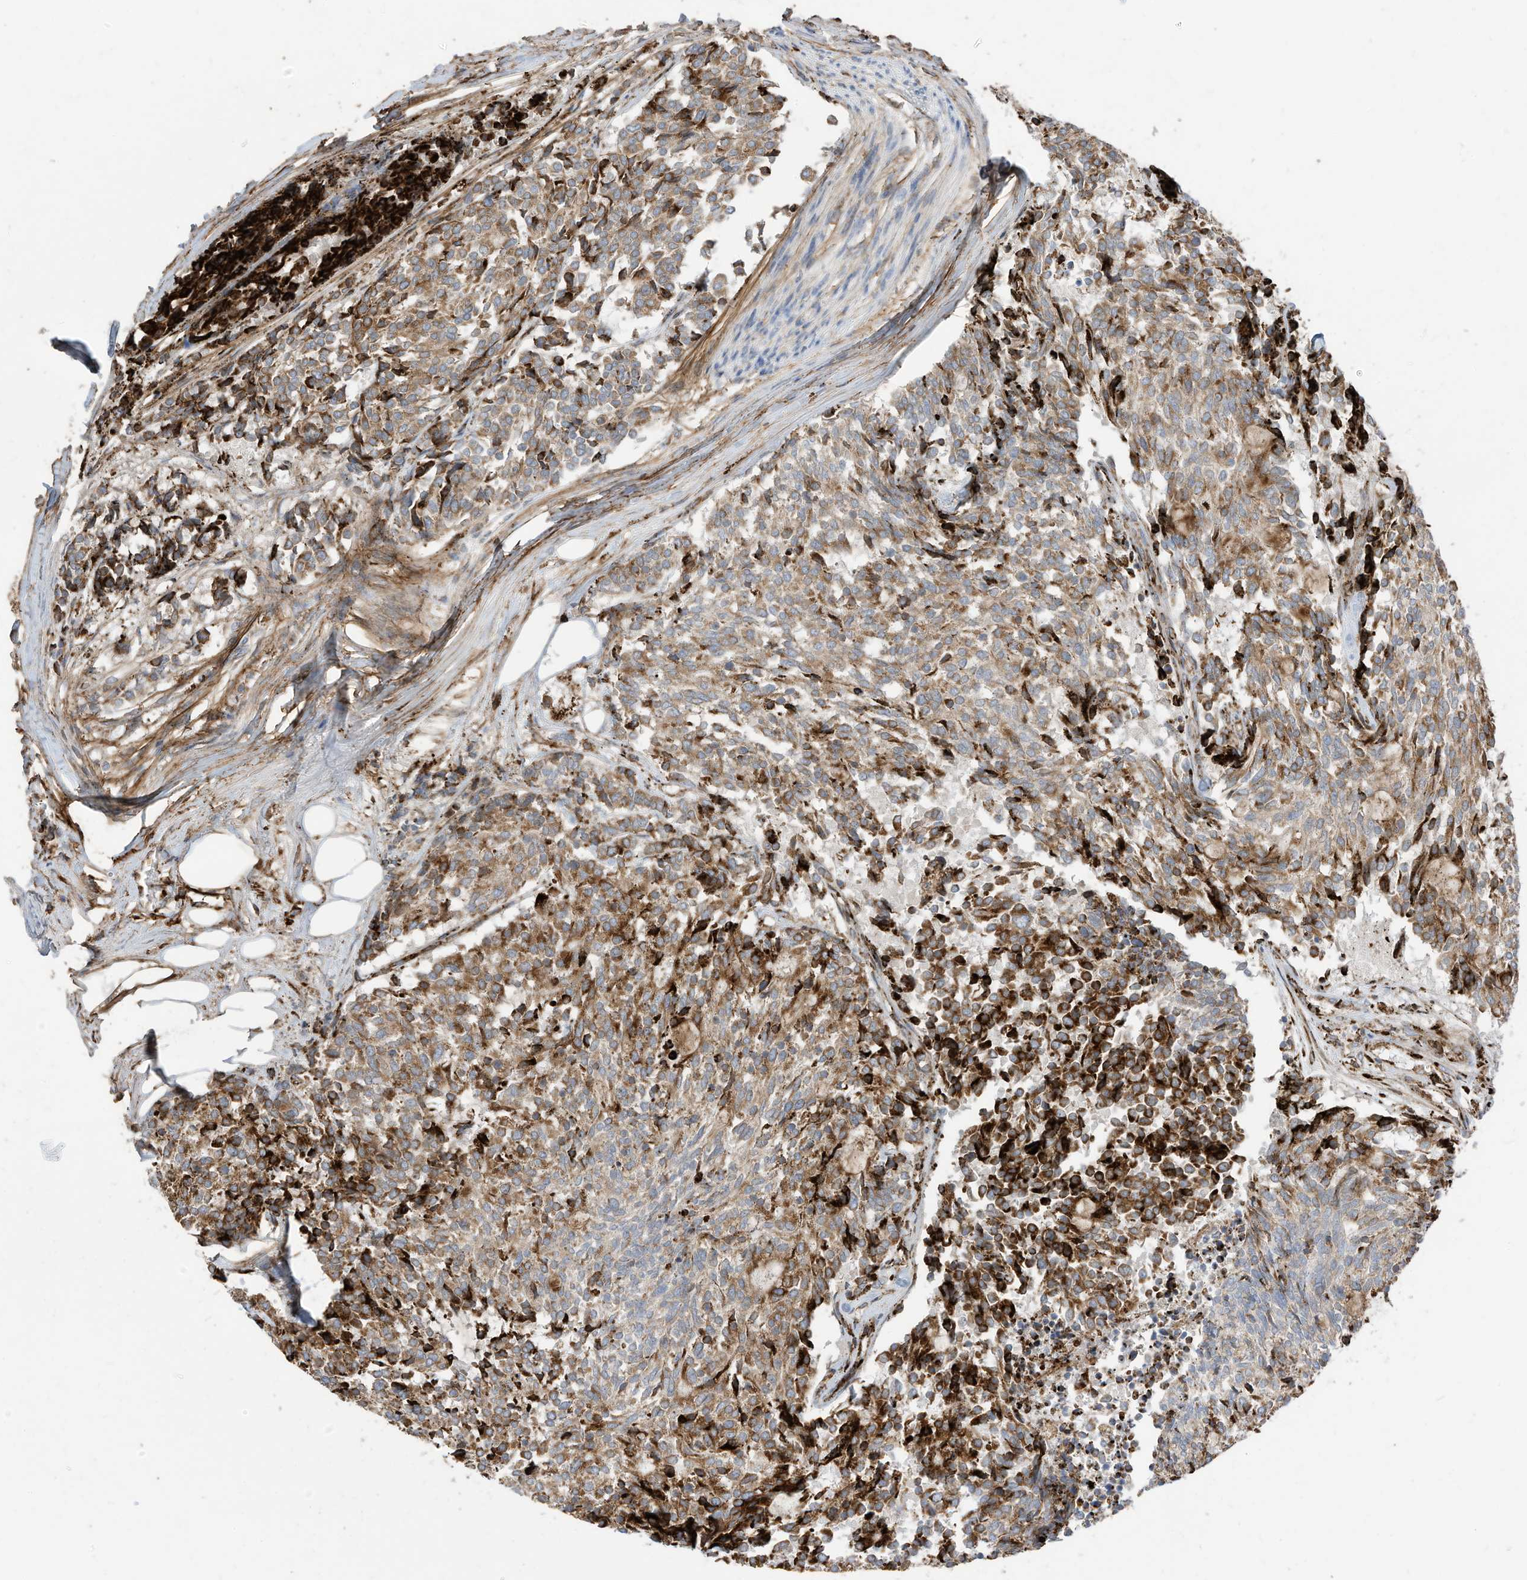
{"staining": {"intensity": "moderate", "quantity": ">75%", "location": "cytoplasmic/membranous"}, "tissue": "carcinoid", "cell_type": "Tumor cells", "image_type": "cancer", "snomed": [{"axis": "morphology", "description": "Carcinoid, malignant, NOS"}, {"axis": "topography", "description": "Pancreas"}], "caption": "There is medium levels of moderate cytoplasmic/membranous positivity in tumor cells of carcinoid, as demonstrated by immunohistochemical staining (brown color).", "gene": "TRNAU1AP", "patient": {"sex": "female", "age": 54}}